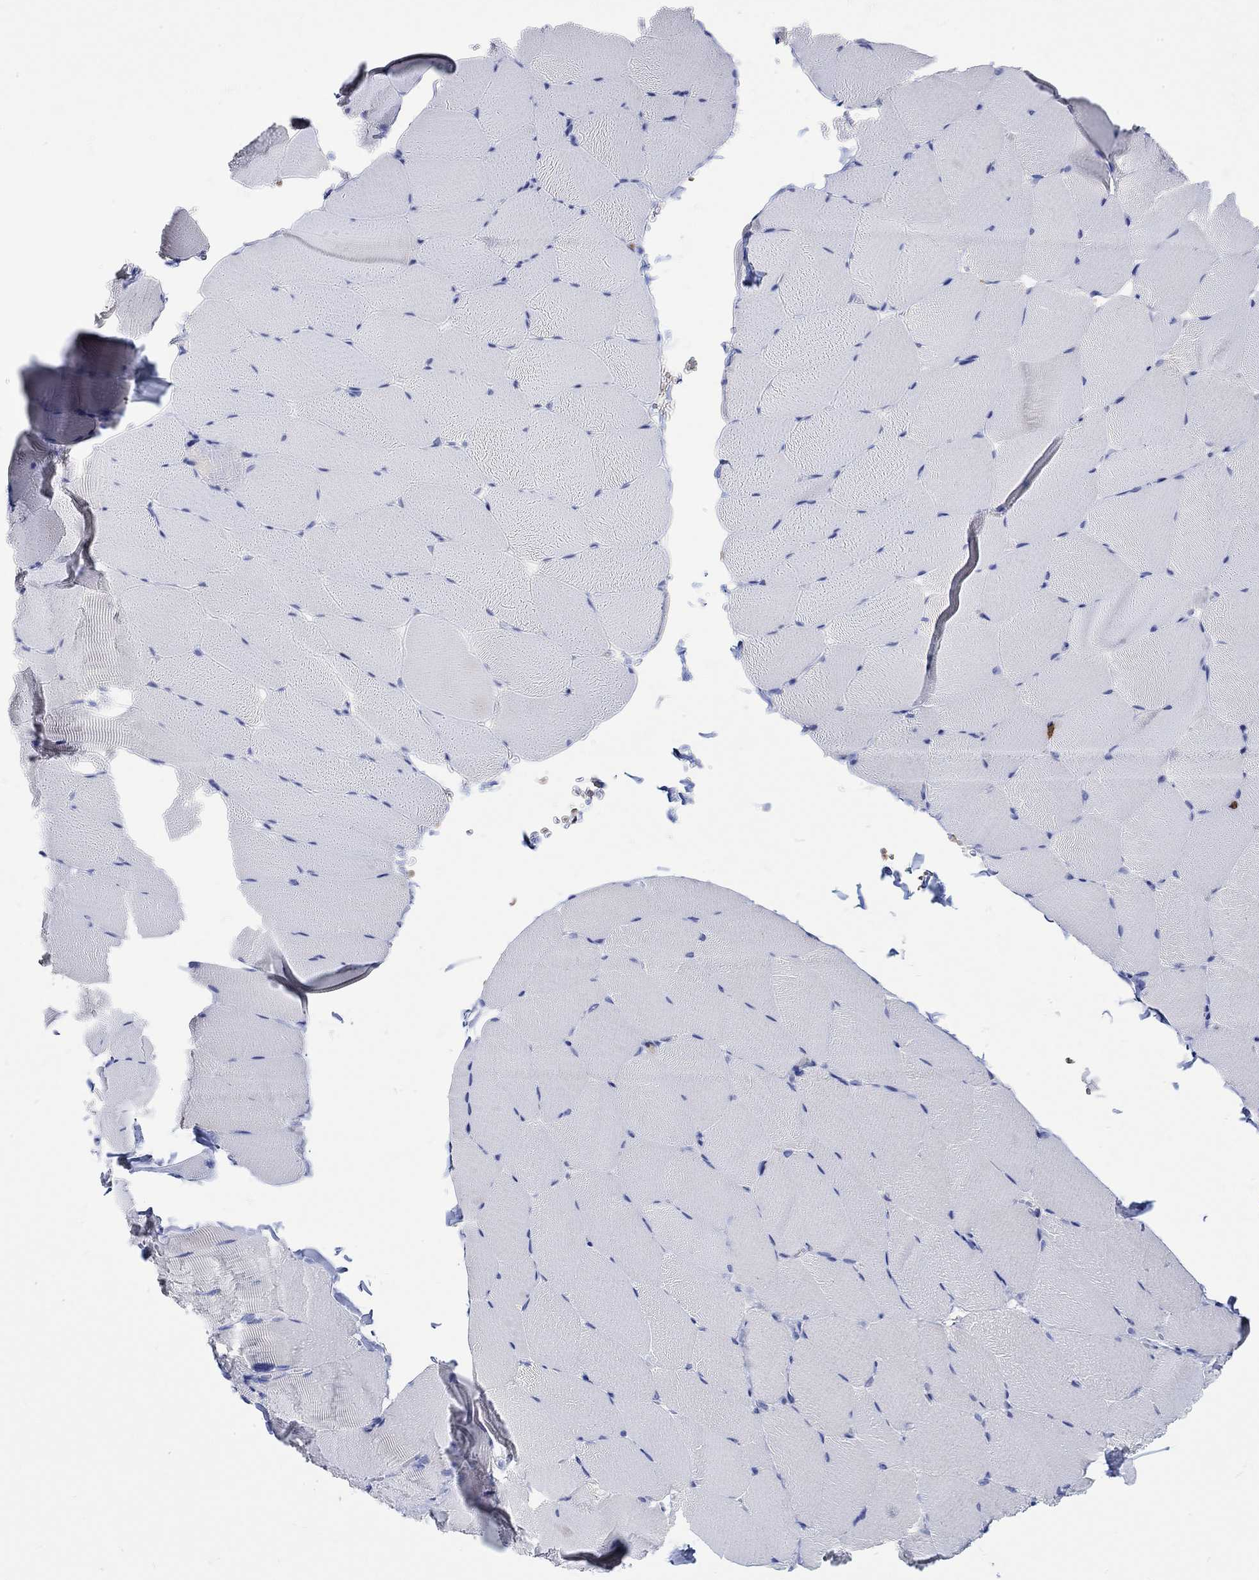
{"staining": {"intensity": "negative", "quantity": "none", "location": "none"}, "tissue": "skeletal muscle", "cell_type": "Myocytes", "image_type": "normal", "snomed": [{"axis": "morphology", "description": "Normal tissue, NOS"}, {"axis": "topography", "description": "Skeletal muscle"}], "caption": "IHC image of benign human skeletal muscle stained for a protein (brown), which demonstrates no staining in myocytes.", "gene": "LINGO3", "patient": {"sex": "female", "age": 37}}